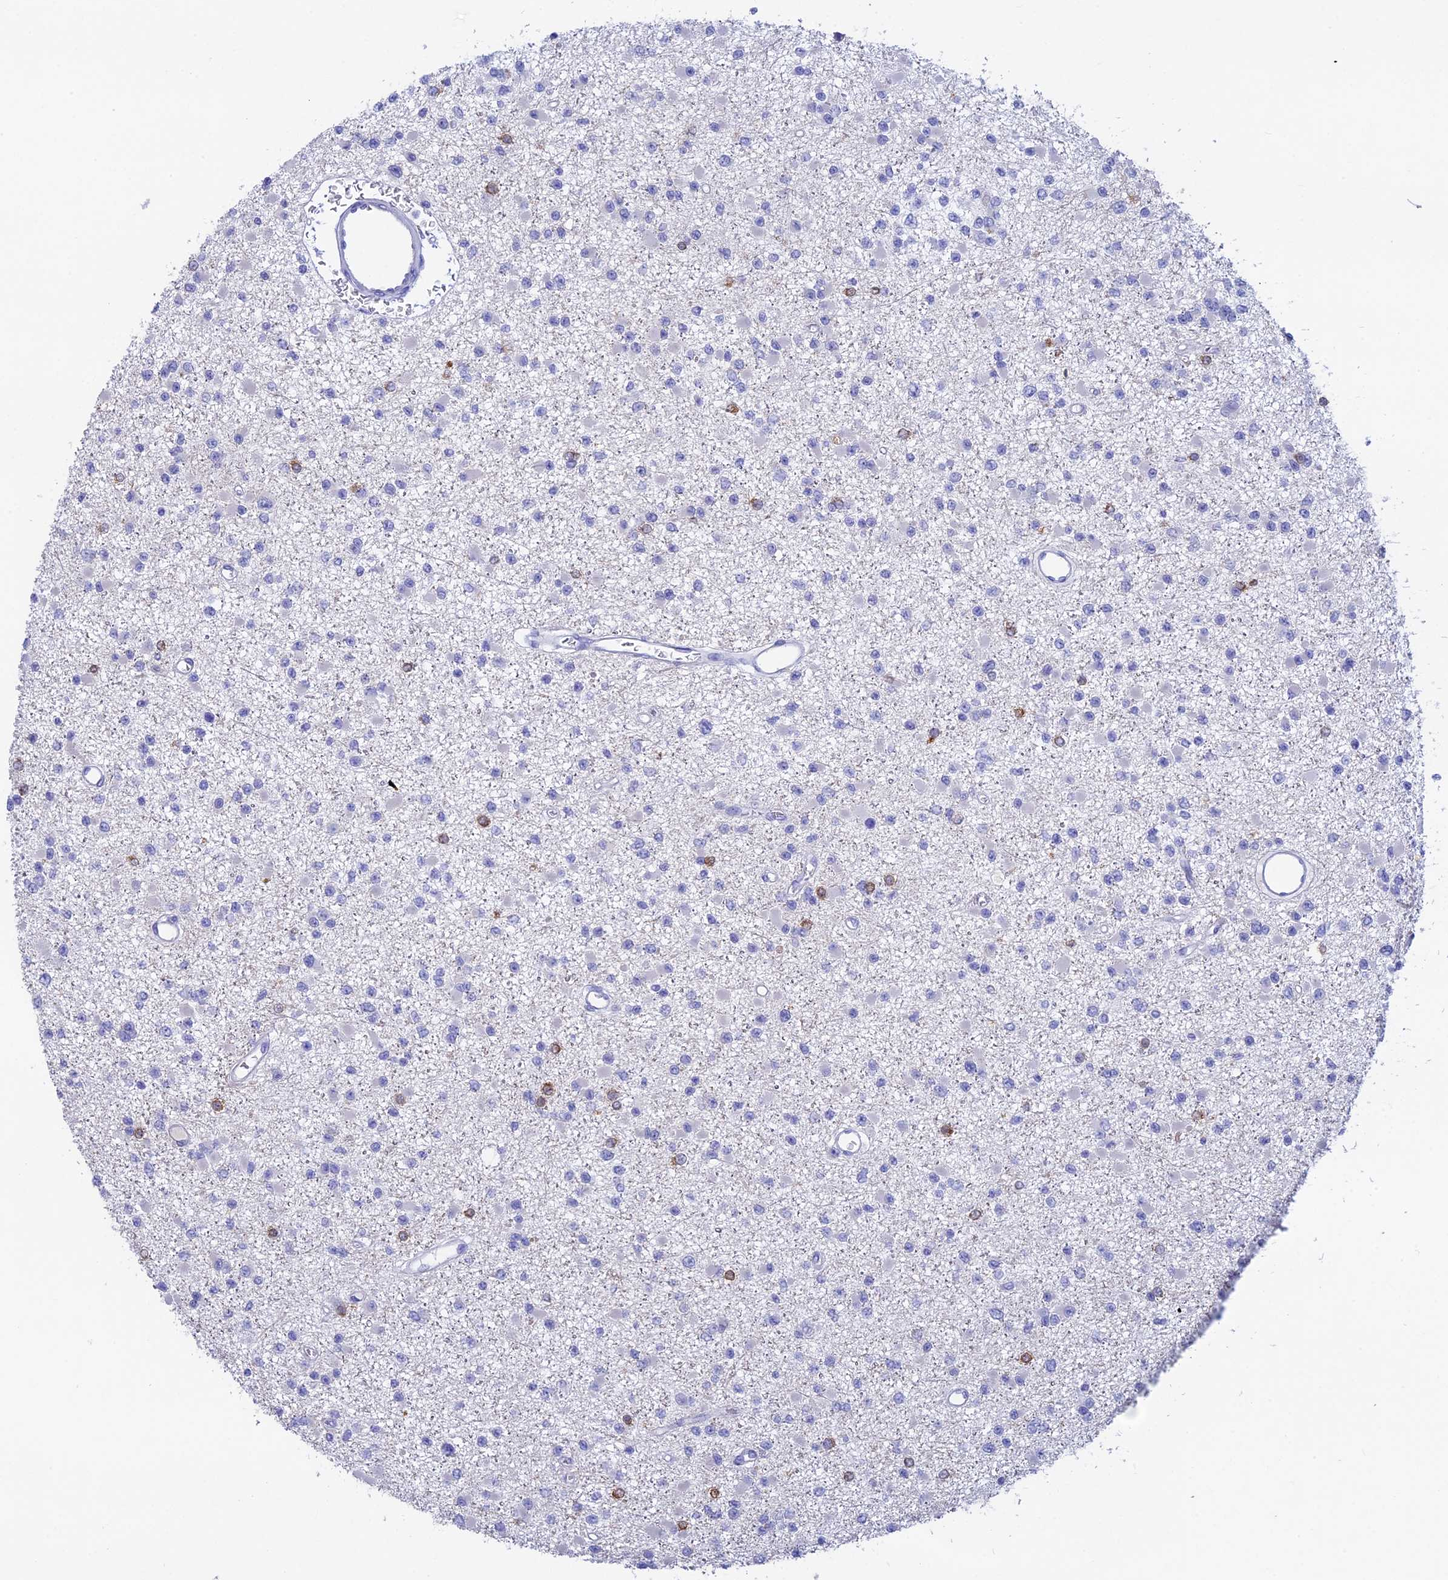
{"staining": {"intensity": "negative", "quantity": "none", "location": "none"}, "tissue": "glioma", "cell_type": "Tumor cells", "image_type": "cancer", "snomed": [{"axis": "morphology", "description": "Glioma, malignant, Low grade"}, {"axis": "topography", "description": "Brain"}], "caption": "This is a photomicrograph of IHC staining of glioma, which shows no staining in tumor cells.", "gene": "BTBD19", "patient": {"sex": "female", "age": 22}}